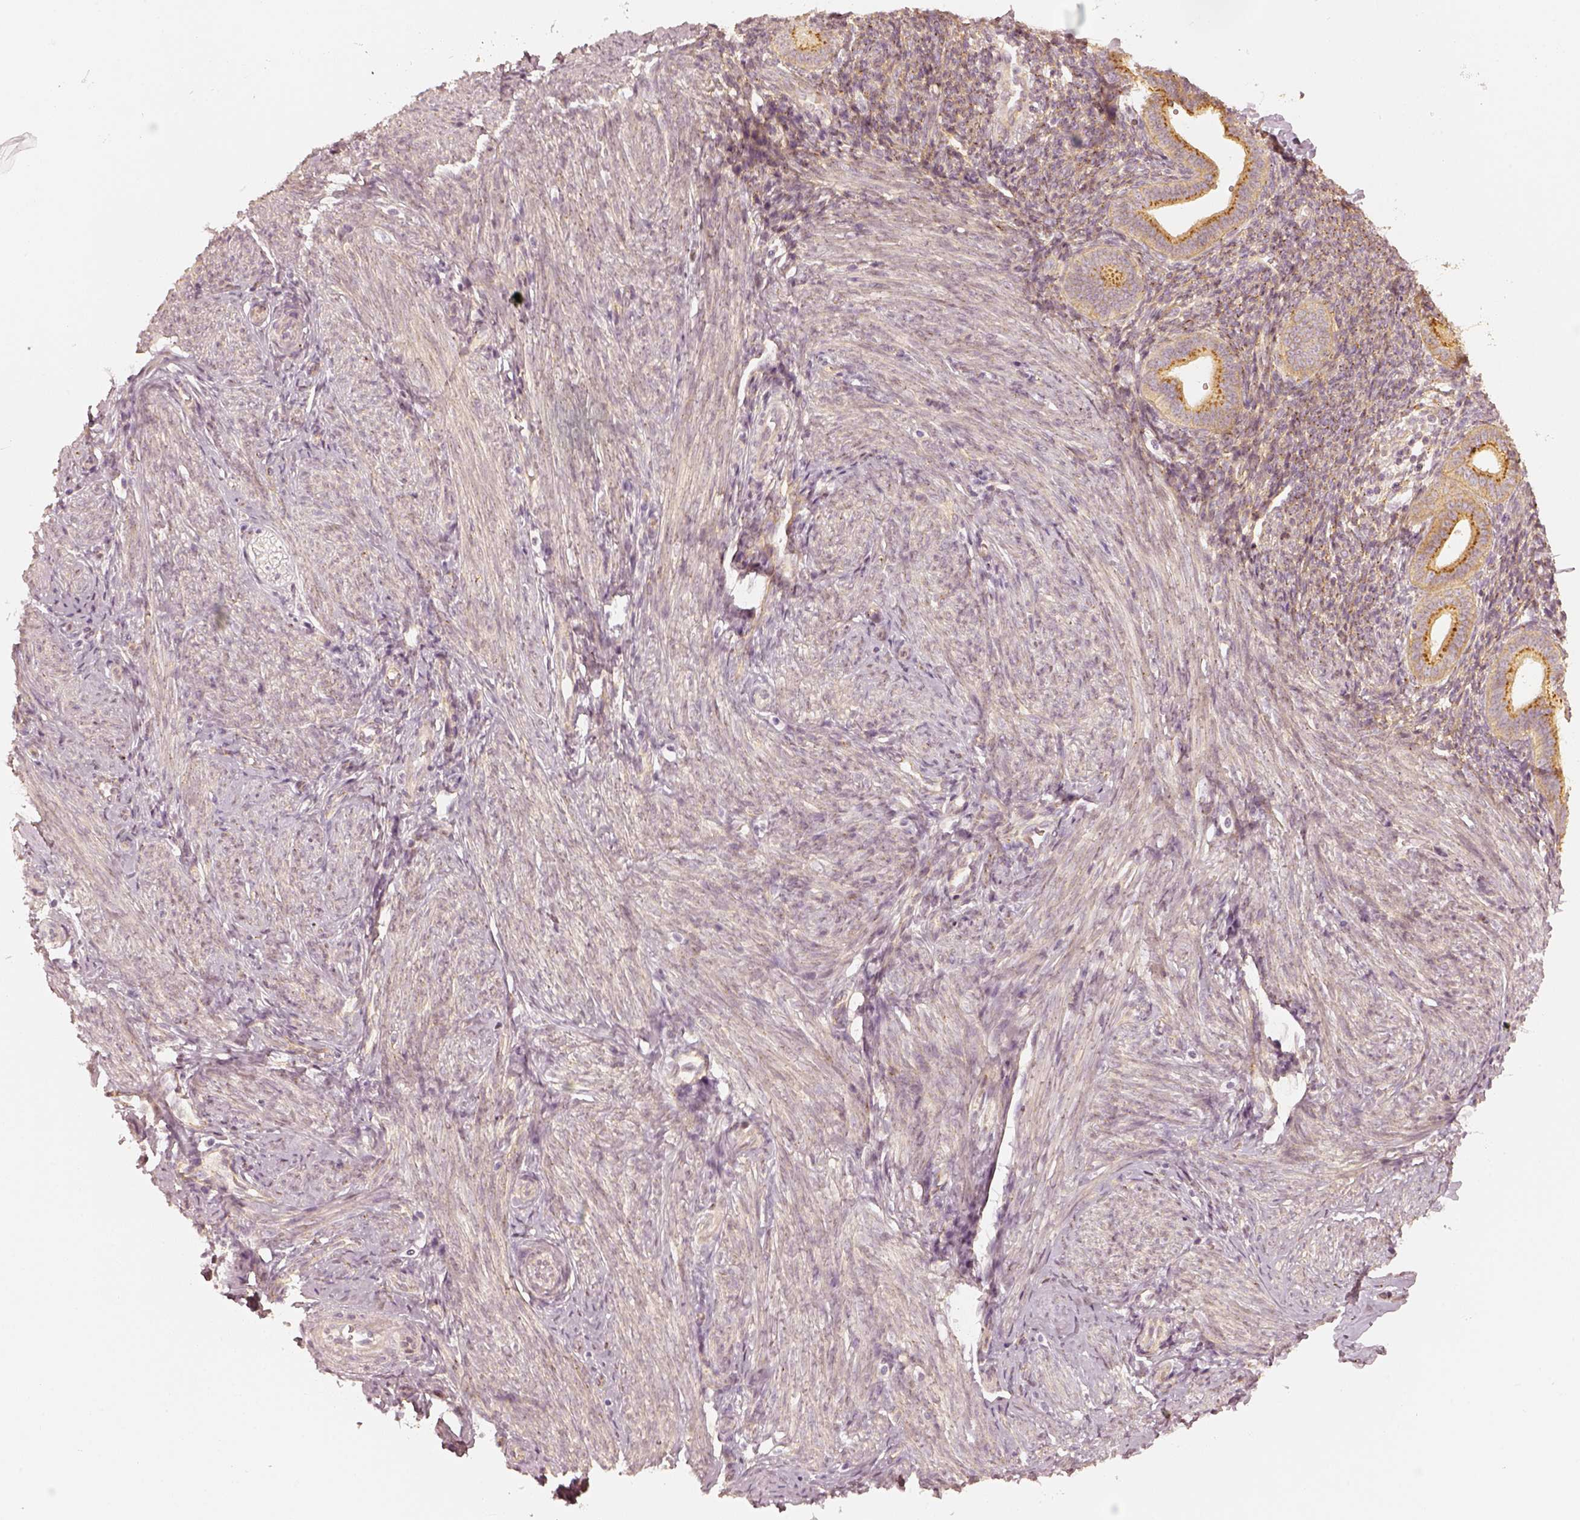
{"staining": {"intensity": "weak", "quantity": "<25%", "location": "cytoplasmic/membranous"}, "tissue": "endometrium", "cell_type": "Cells in endometrial stroma", "image_type": "normal", "snomed": [{"axis": "morphology", "description": "Normal tissue, NOS"}, {"axis": "topography", "description": "Endometrium"}], "caption": "The photomicrograph demonstrates no staining of cells in endometrial stroma in benign endometrium. Nuclei are stained in blue.", "gene": "GORASP2", "patient": {"sex": "female", "age": 40}}